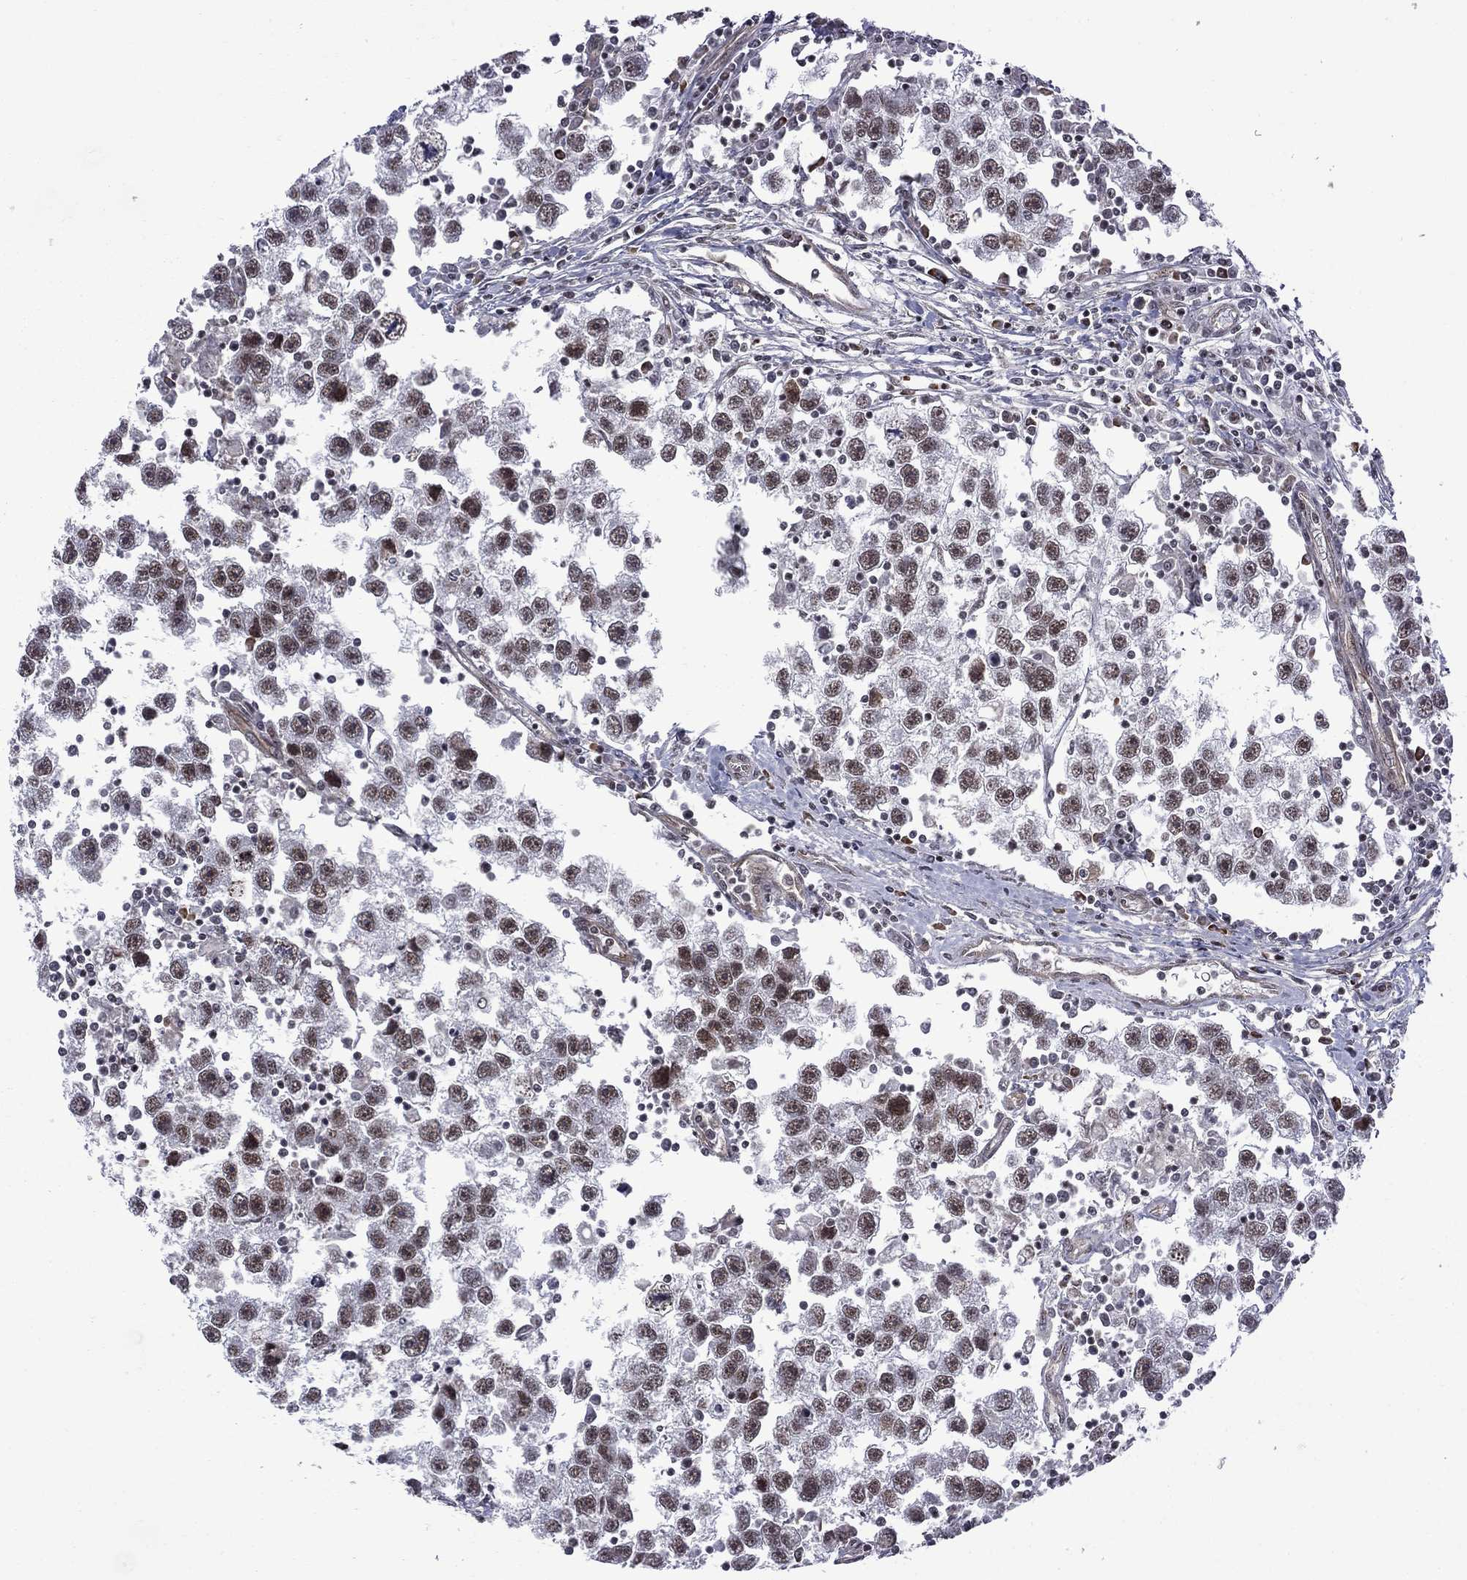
{"staining": {"intensity": "strong", "quantity": "25%-75%", "location": "nuclear"}, "tissue": "testis cancer", "cell_type": "Tumor cells", "image_type": "cancer", "snomed": [{"axis": "morphology", "description": "Seminoma, NOS"}, {"axis": "topography", "description": "Testis"}], "caption": "Immunohistochemical staining of human testis cancer shows high levels of strong nuclear expression in about 25%-75% of tumor cells.", "gene": "BRF1", "patient": {"sex": "male", "age": 30}}